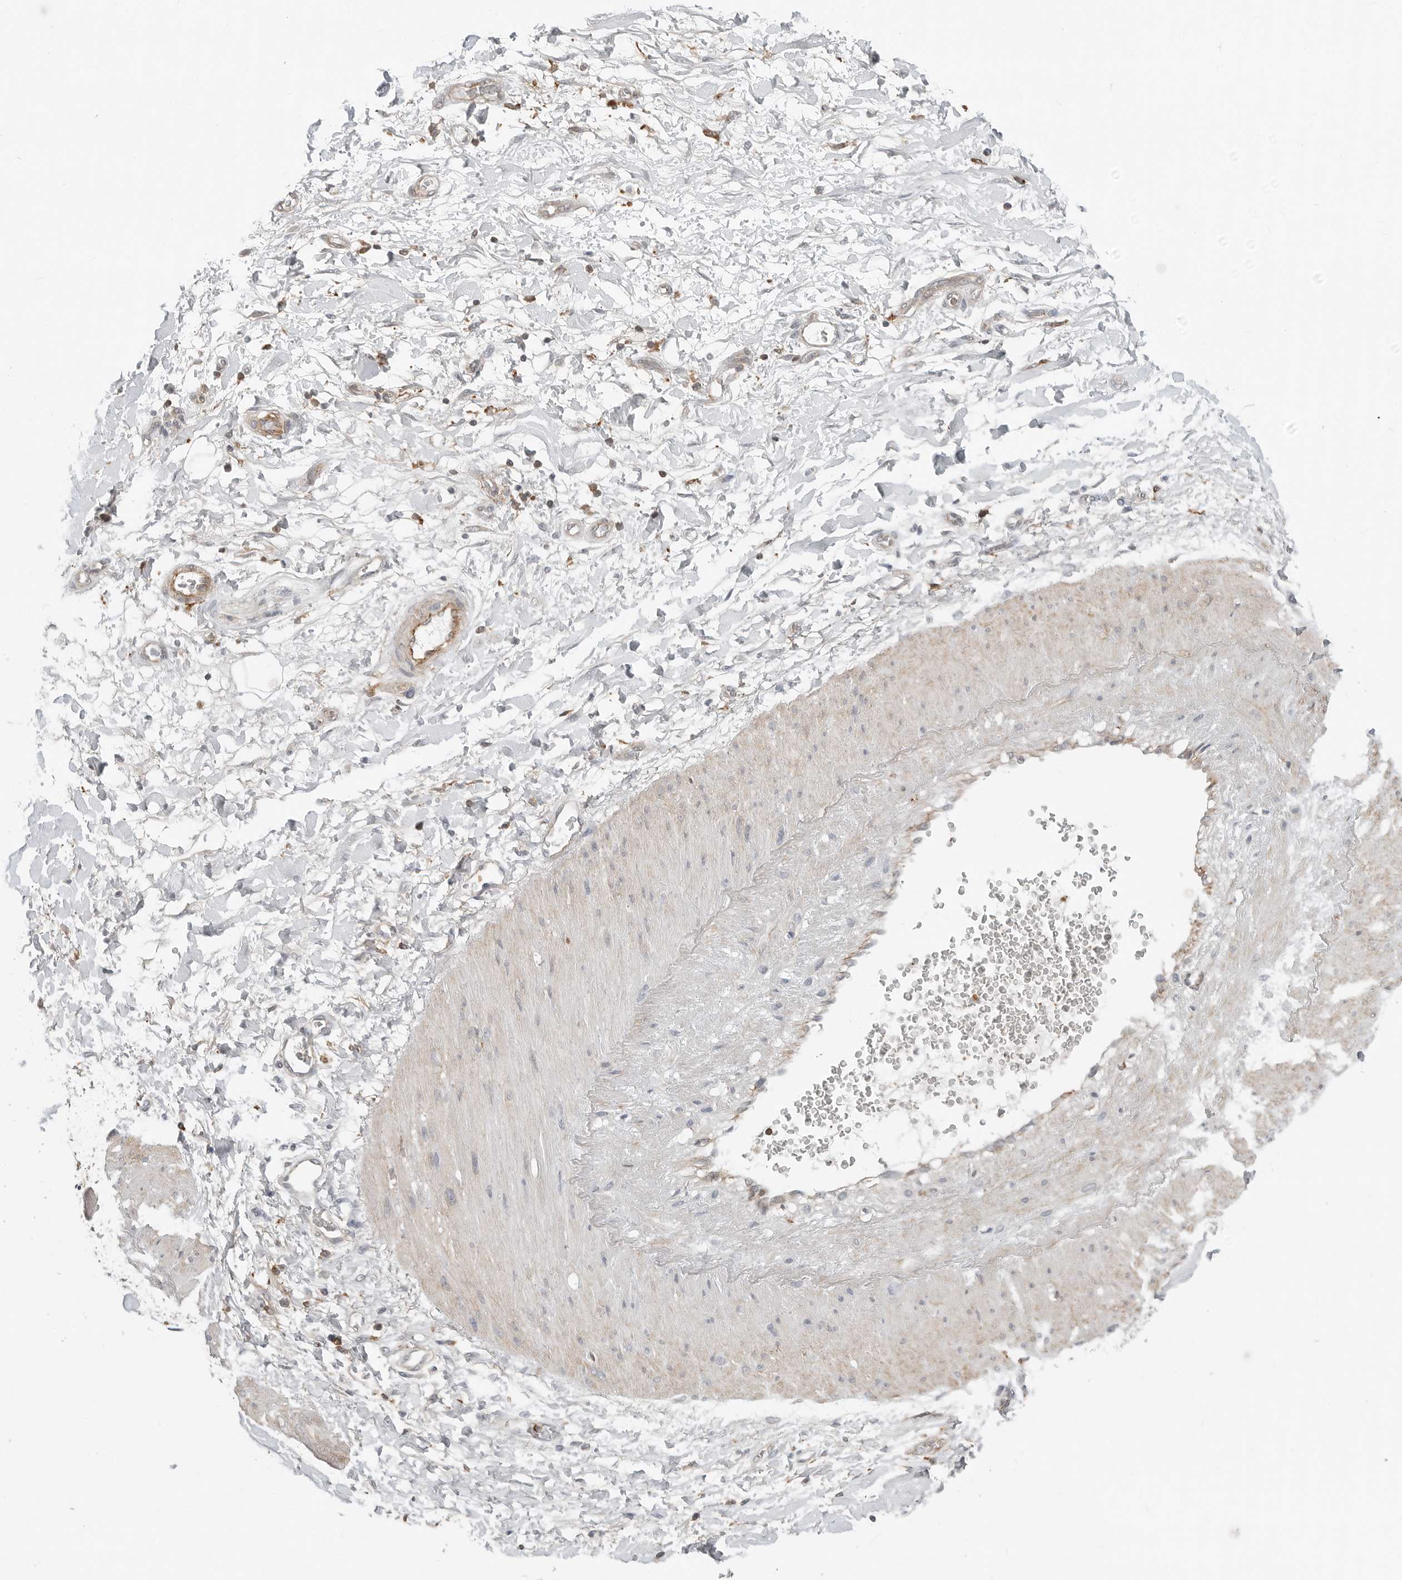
{"staining": {"intensity": "negative", "quantity": "none", "location": "none"}, "tissue": "adipose tissue", "cell_type": "Adipocytes", "image_type": "normal", "snomed": [{"axis": "morphology", "description": "Normal tissue, NOS"}, {"axis": "morphology", "description": "Adenocarcinoma, NOS"}, {"axis": "topography", "description": "Pancreas"}, {"axis": "topography", "description": "Peripheral nerve tissue"}], "caption": "A high-resolution photomicrograph shows immunohistochemistry (IHC) staining of unremarkable adipose tissue, which demonstrates no significant expression in adipocytes.", "gene": "LEFTY2", "patient": {"sex": "male", "age": 59}}